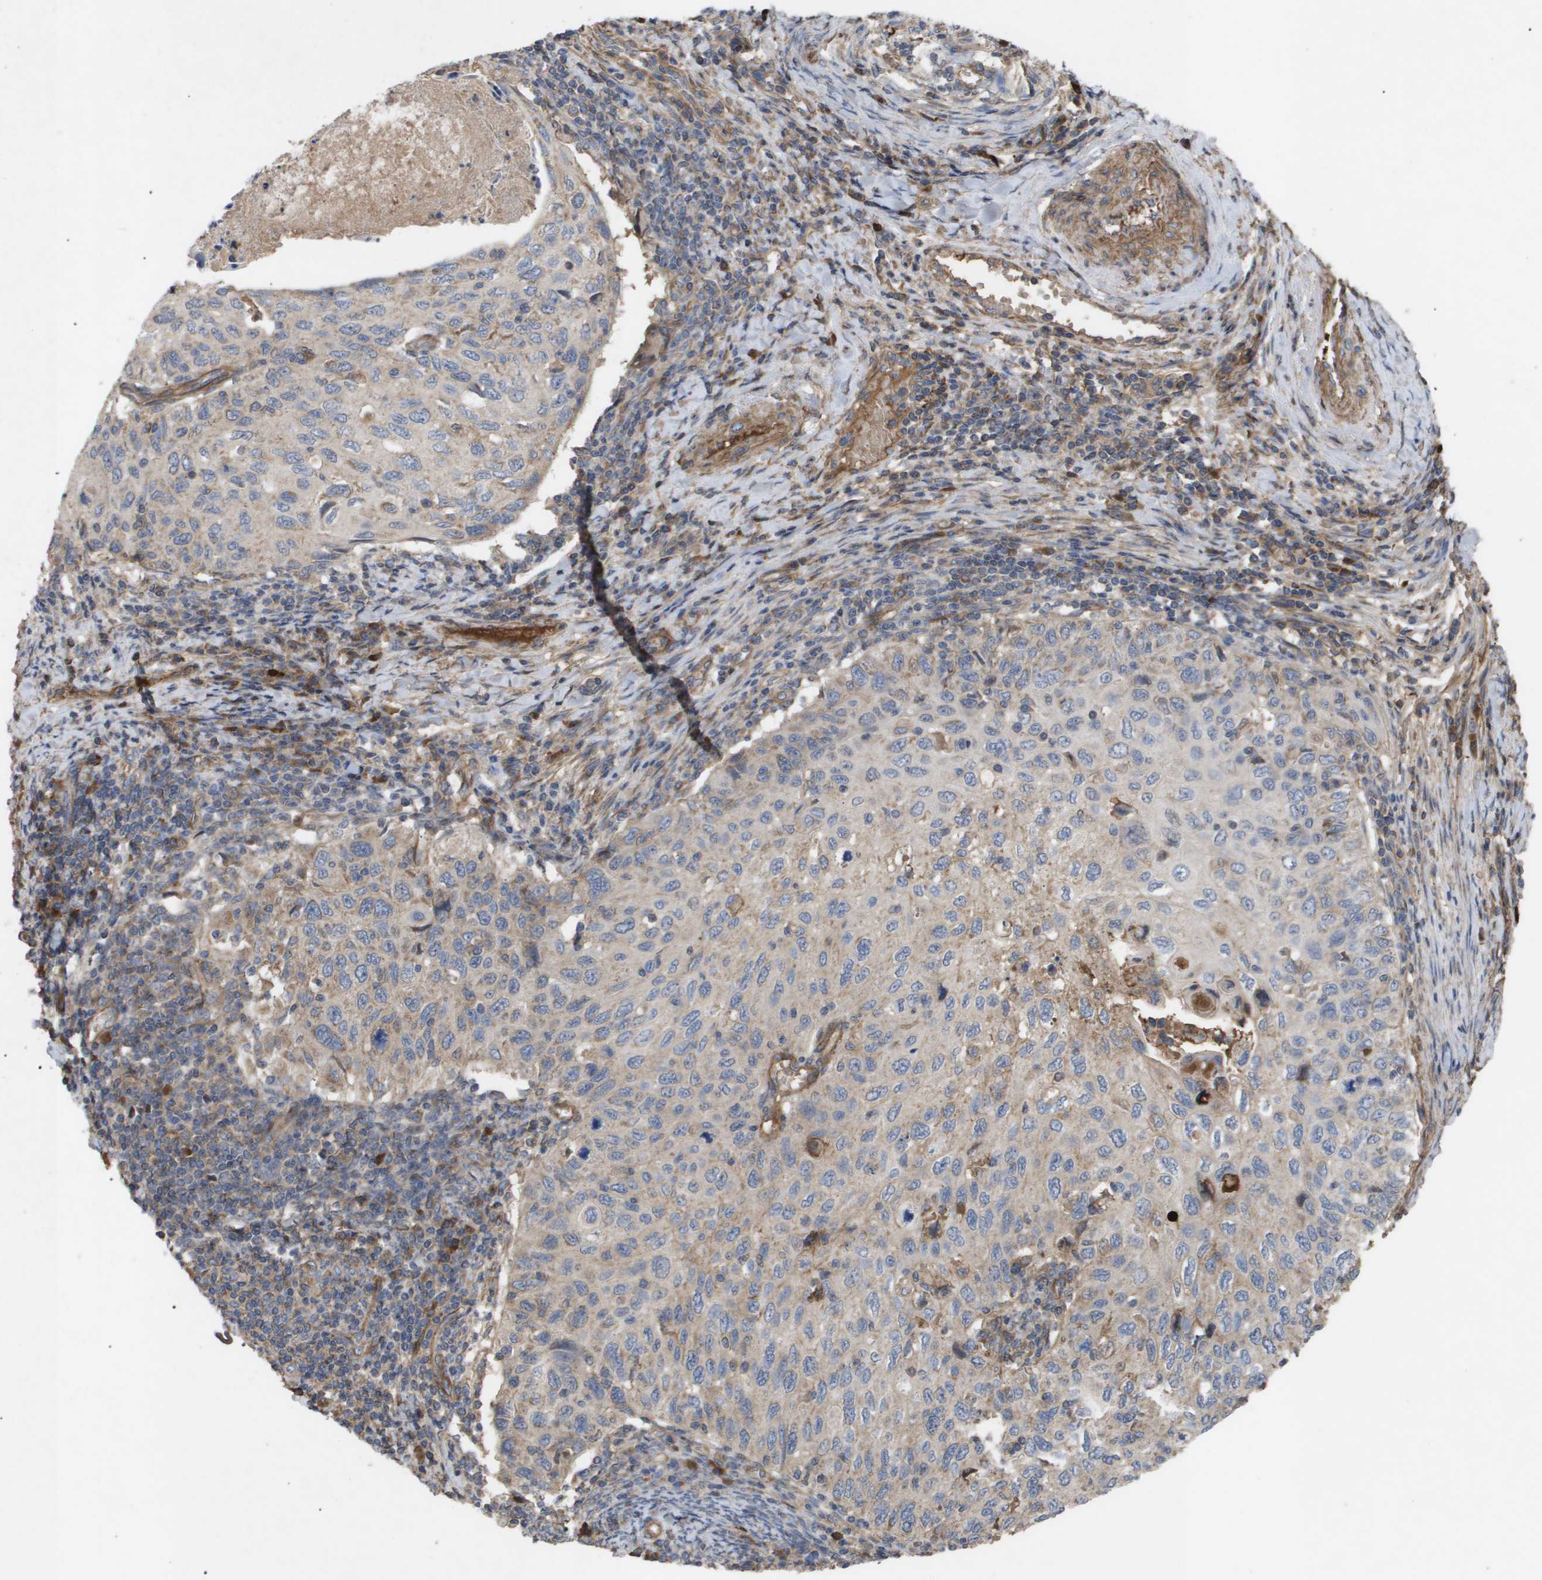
{"staining": {"intensity": "weak", "quantity": "<25%", "location": "cytoplasmic/membranous"}, "tissue": "cervical cancer", "cell_type": "Tumor cells", "image_type": "cancer", "snomed": [{"axis": "morphology", "description": "Squamous cell carcinoma, NOS"}, {"axis": "topography", "description": "Cervix"}], "caption": "Immunohistochemistry (IHC) photomicrograph of human cervical cancer (squamous cell carcinoma) stained for a protein (brown), which exhibits no positivity in tumor cells. (Stains: DAB (3,3'-diaminobenzidine) immunohistochemistry with hematoxylin counter stain, Microscopy: brightfield microscopy at high magnification).", "gene": "TNS1", "patient": {"sex": "female", "age": 70}}